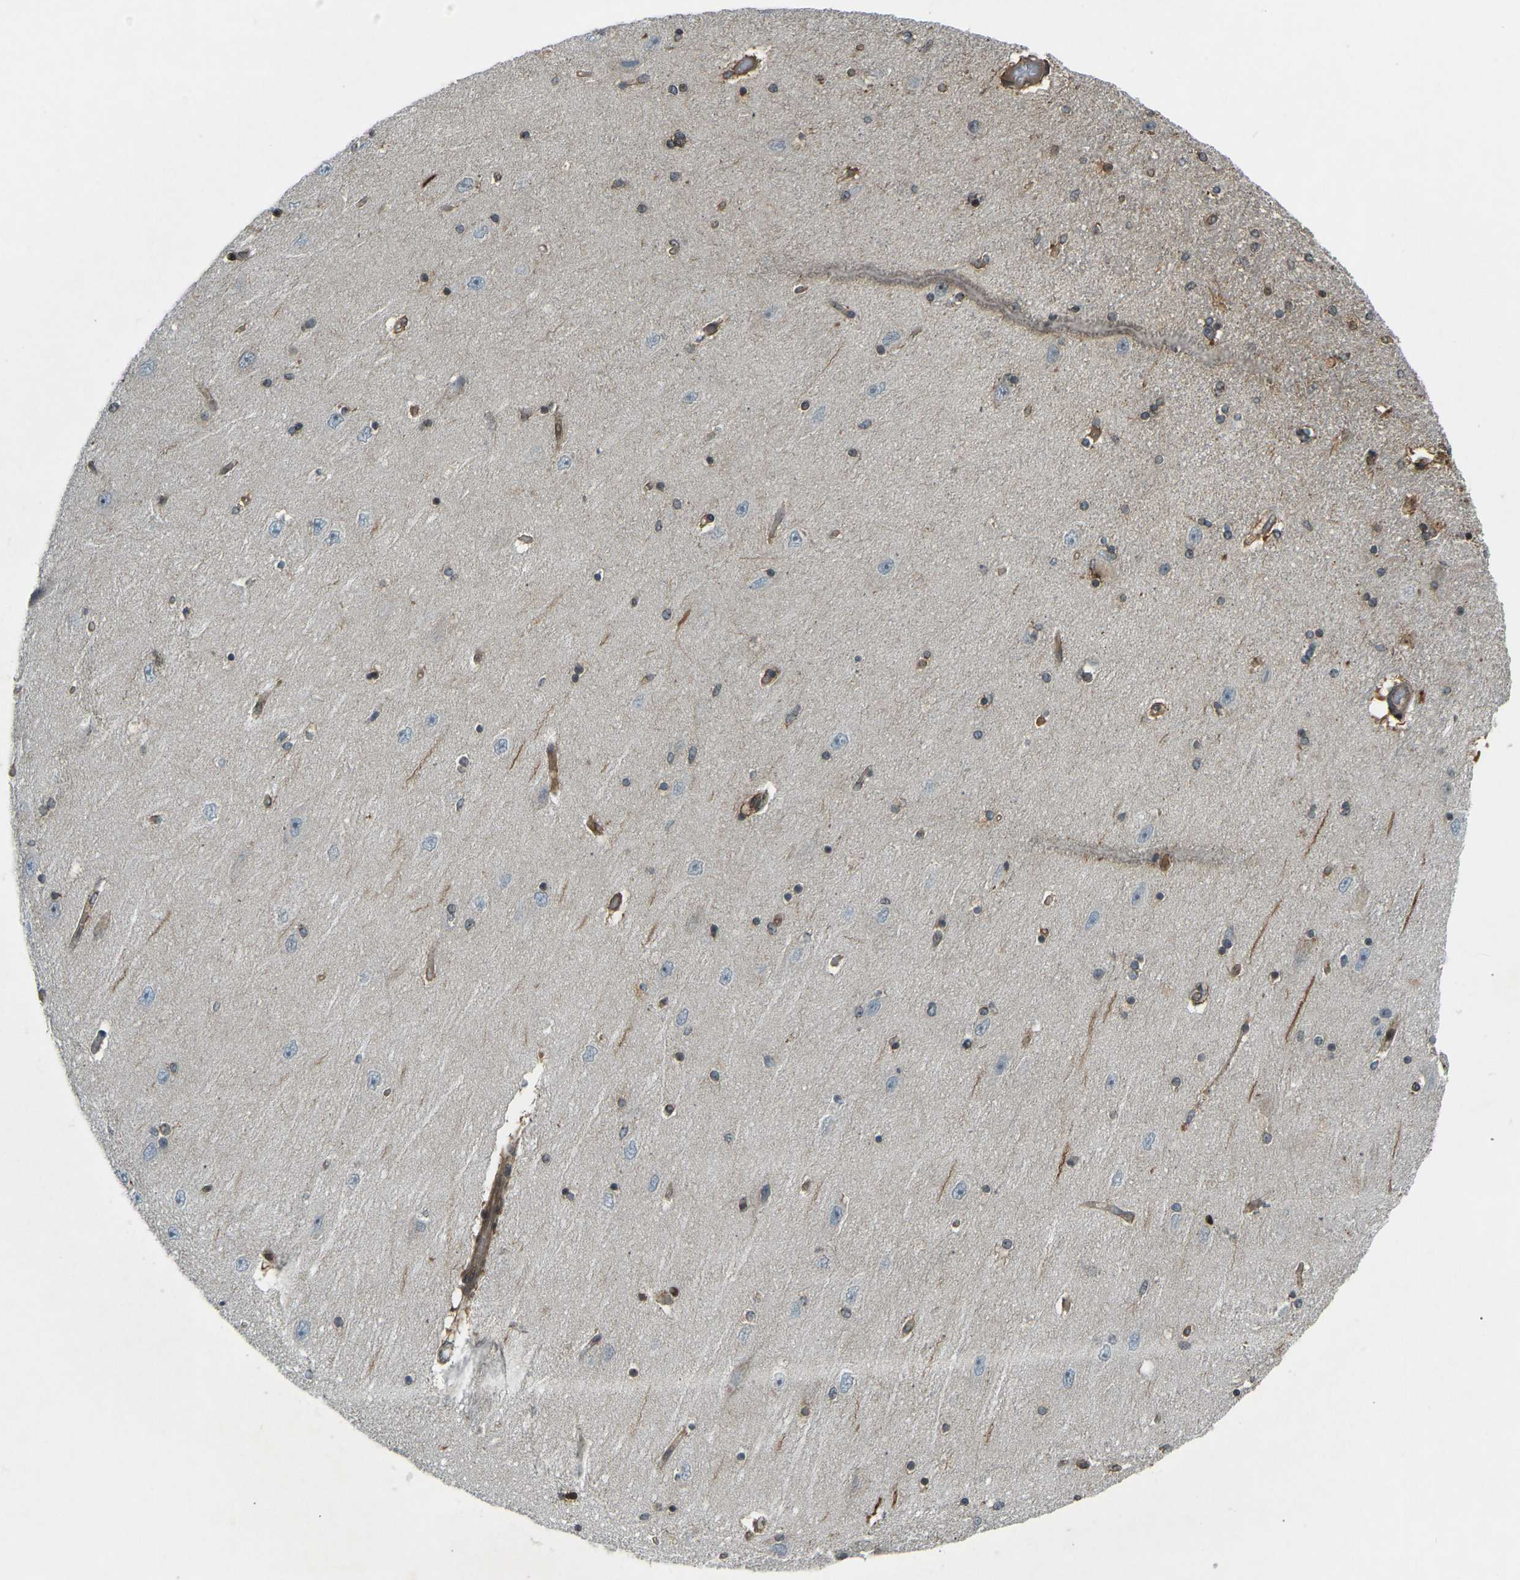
{"staining": {"intensity": "strong", "quantity": "25%-75%", "location": "nuclear"}, "tissue": "hippocampus", "cell_type": "Glial cells", "image_type": "normal", "snomed": [{"axis": "morphology", "description": "Normal tissue, NOS"}, {"axis": "topography", "description": "Hippocampus"}], "caption": "Benign hippocampus demonstrates strong nuclear staining in about 25%-75% of glial cells (brown staining indicates protein expression, while blue staining denotes nuclei)..", "gene": "SVOPL", "patient": {"sex": "female", "age": 54}}